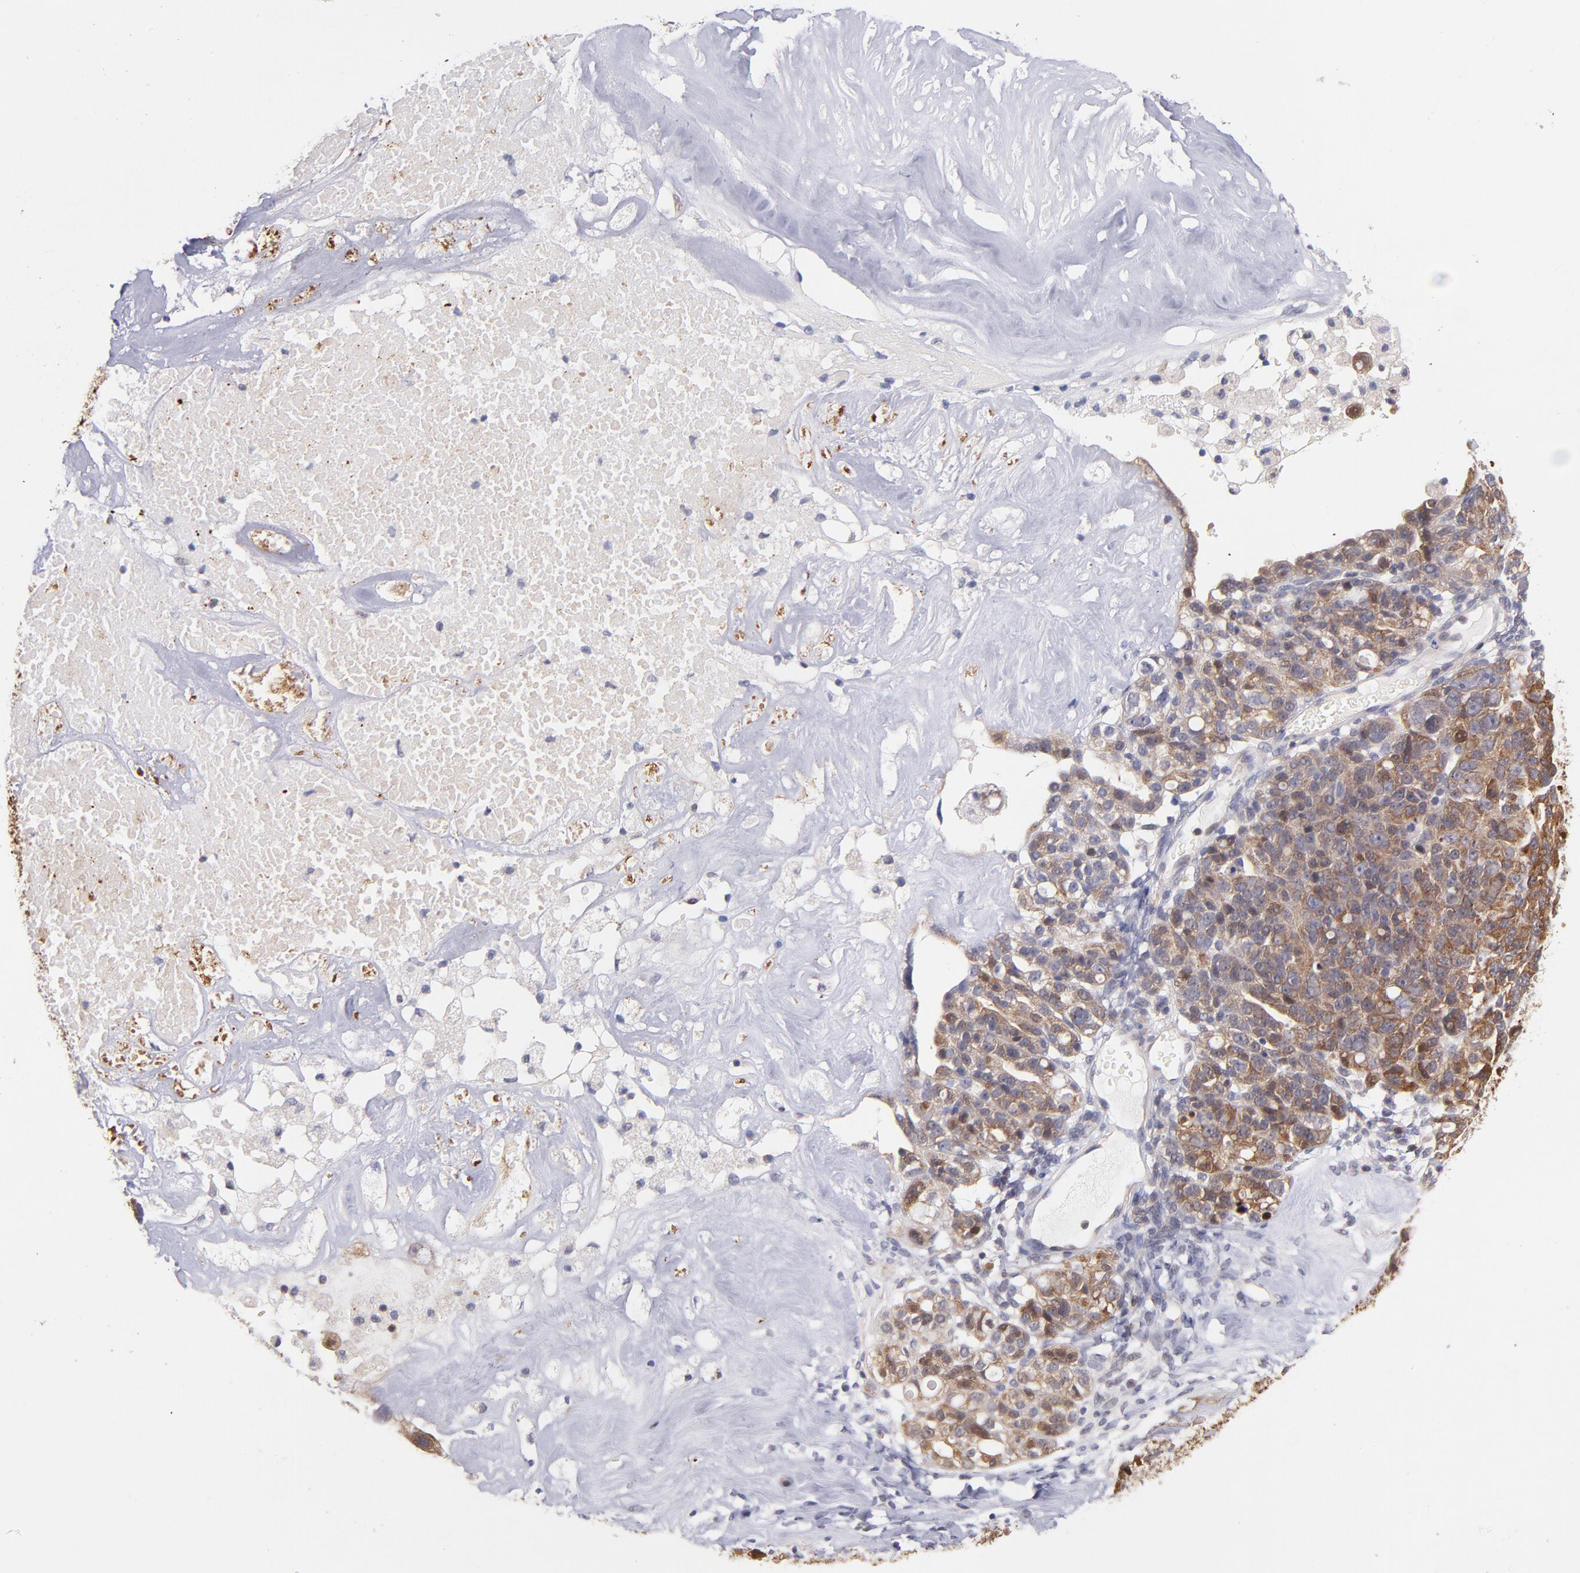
{"staining": {"intensity": "moderate", "quantity": ">75%", "location": "cytoplasmic/membranous"}, "tissue": "ovarian cancer", "cell_type": "Tumor cells", "image_type": "cancer", "snomed": [{"axis": "morphology", "description": "Cystadenocarcinoma, serous, NOS"}, {"axis": "topography", "description": "Ovary"}], "caption": "A brown stain highlights moderate cytoplasmic/membranous positivity of a protein in human ovarian cancer tumor cells.", "gene": "YWHAB", "patient": {"sex": "female", "age": 66}}